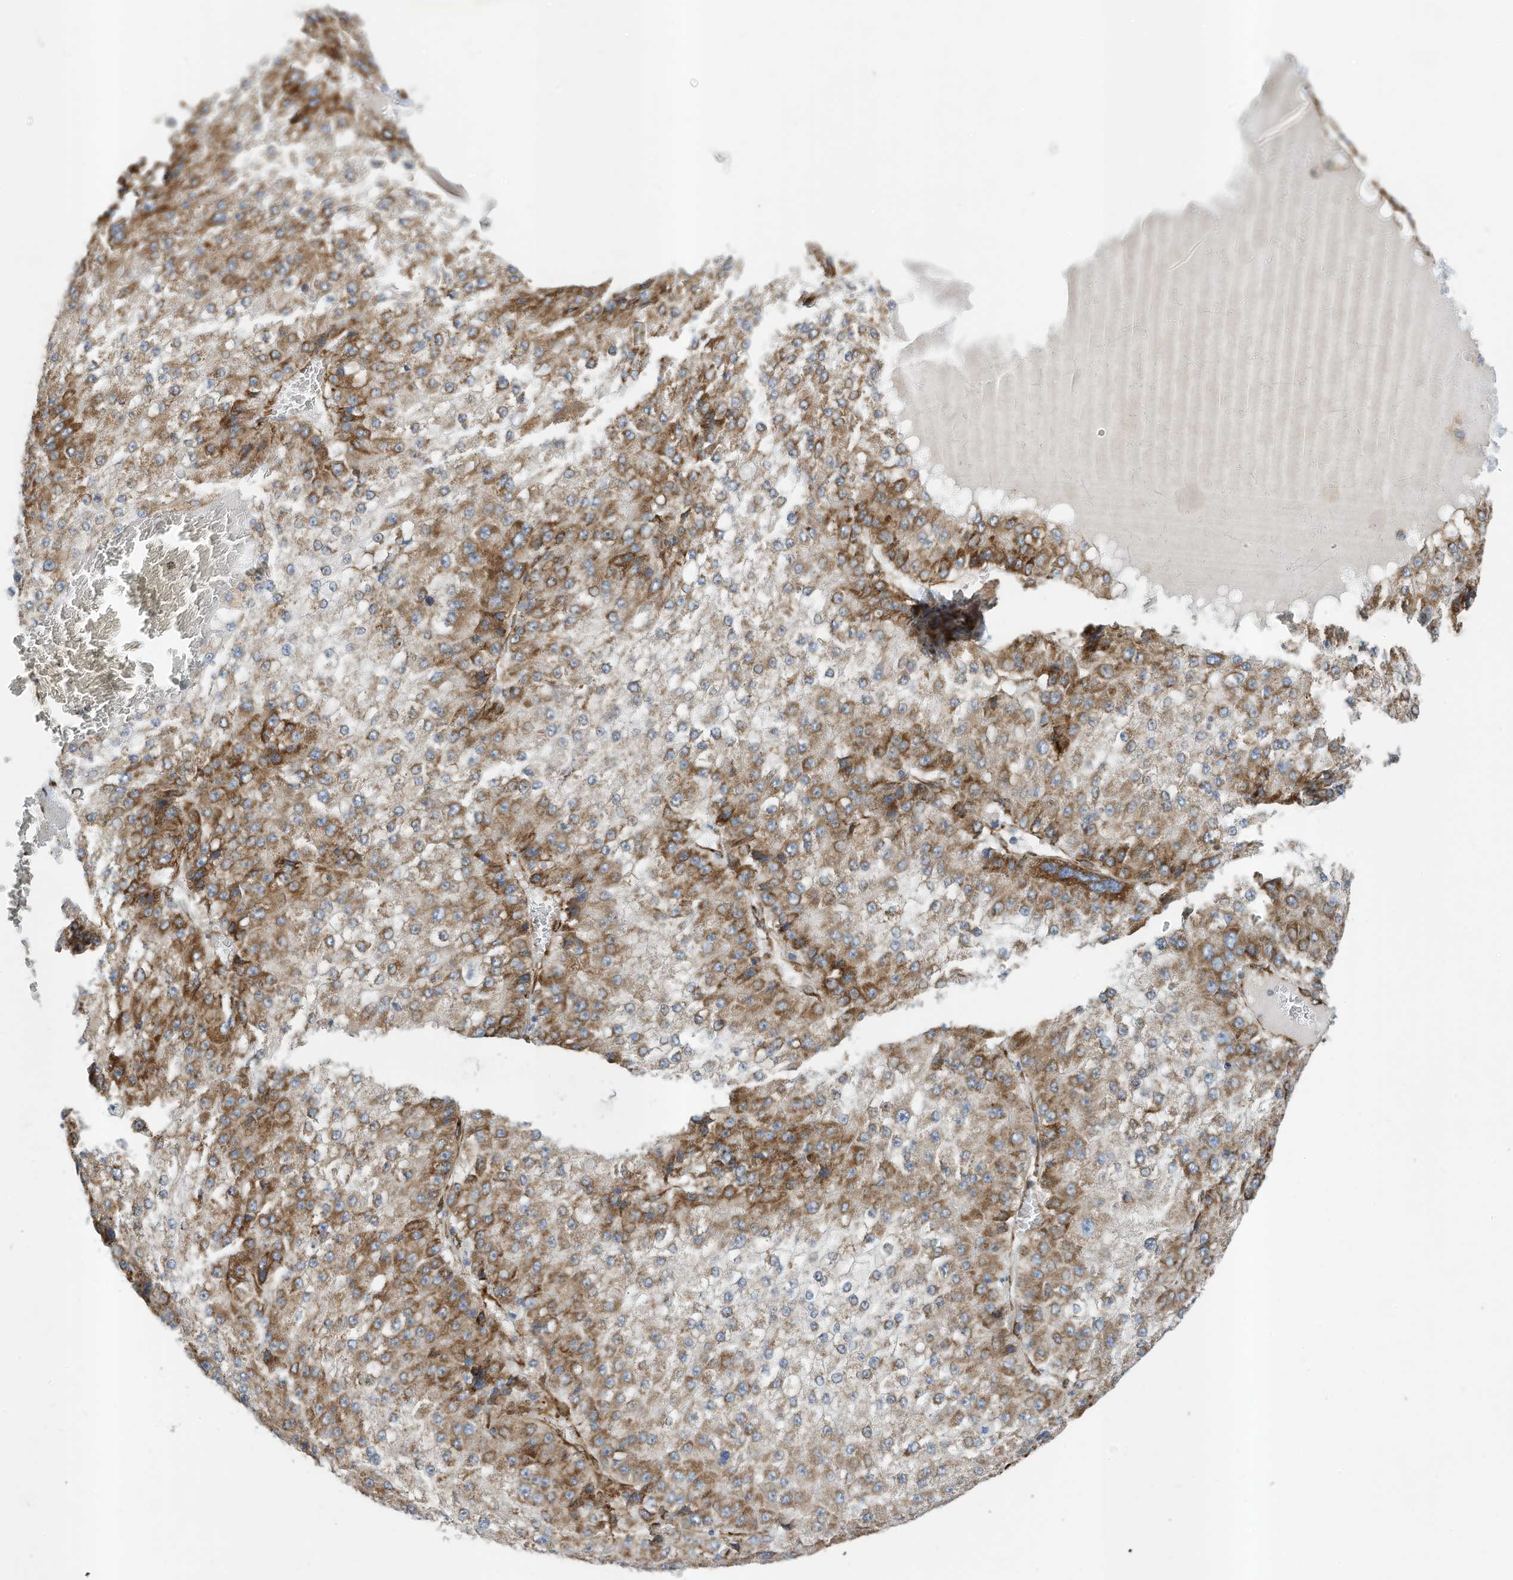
{"staining": {"intensity": "moderate", "quantity": "25%-75%", "location": "cytoplasmic/membranous"}, "tissue": "liver cancer", "cell_type": "Tumor cells", "image_type": "cancer", "snomed": [{"axis": "morphology", "description": "Carcinoma, Hepatocellular, NOS"}, {"axis": "topography", "description": "Liver"}], "caption": "A brown stain labels moderate cytoplasmic/membranous staining of a protein in human liver cancer (hepatocellular carcinoma) tumor cells. The staining was performed using DAB (3,3'-diaminobenzidine), with brown indicating positive protein expression. Nuclei are stained blue with hematoxylin.", "gene": "ZBTB45", "patient": {"sex": "female", "age": 73}}